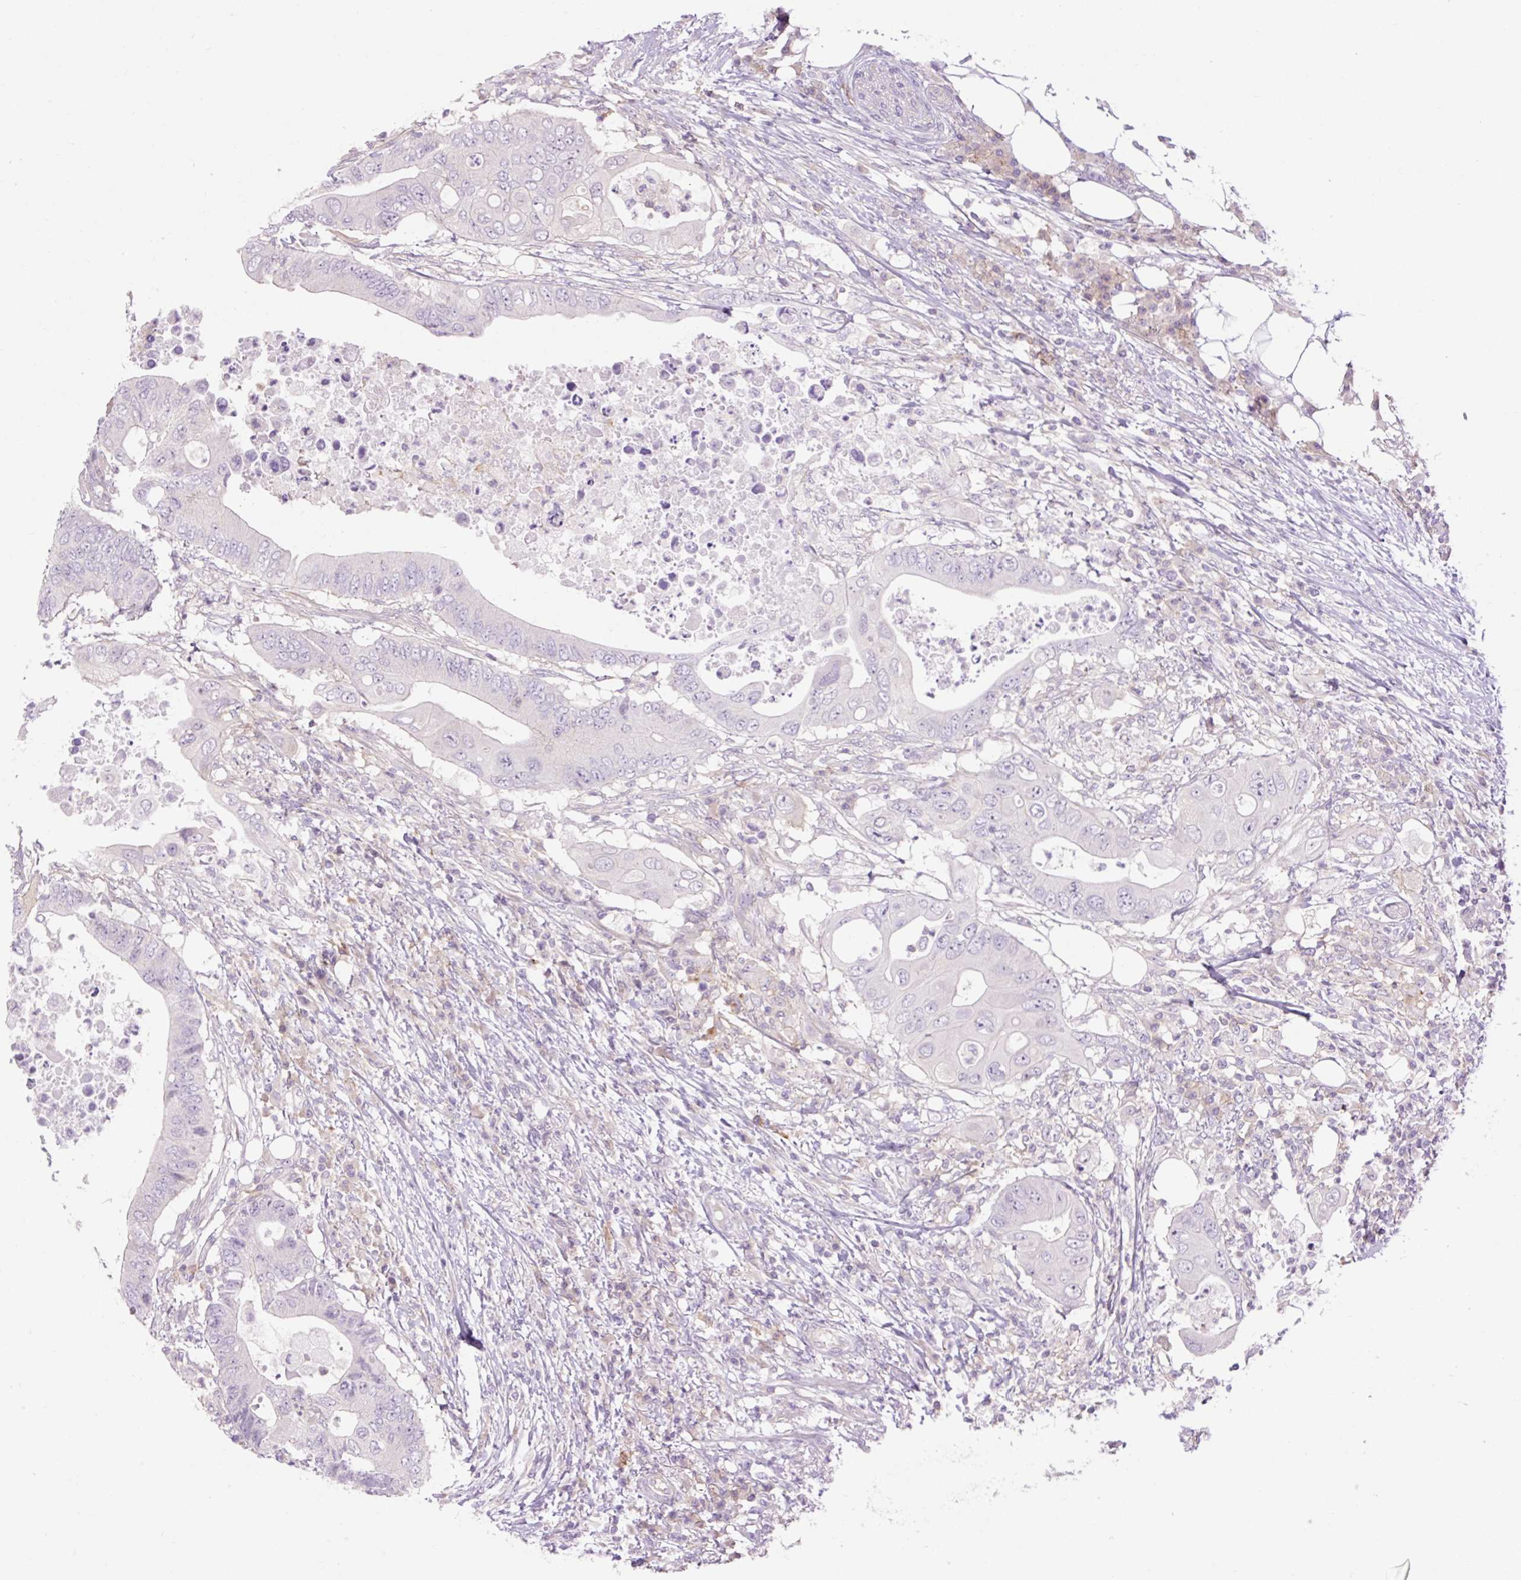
{"staining": {"intensity": "negative", "quantity": "none", "location": "none"}, "tissue": "colorectal cancer", "cell_type": "Tumor cells", "image_type": "cancer", "snomed": [{"axis": "morphology", "description": "Adenocarcinoma, NOS"}, {"axis": "topography", "description": "Colon"}], "caption": "High magnification brightfield microscopy of colorectal cancer (adenocarcinoma) stained with DAB (3,3'-diaminobenzidine) (brown) and counterstained with hematoxylin (blue): tumor cells show no significant staining.", "gene": "GRID2", "patient": {"sex": "male", "age": 71}}